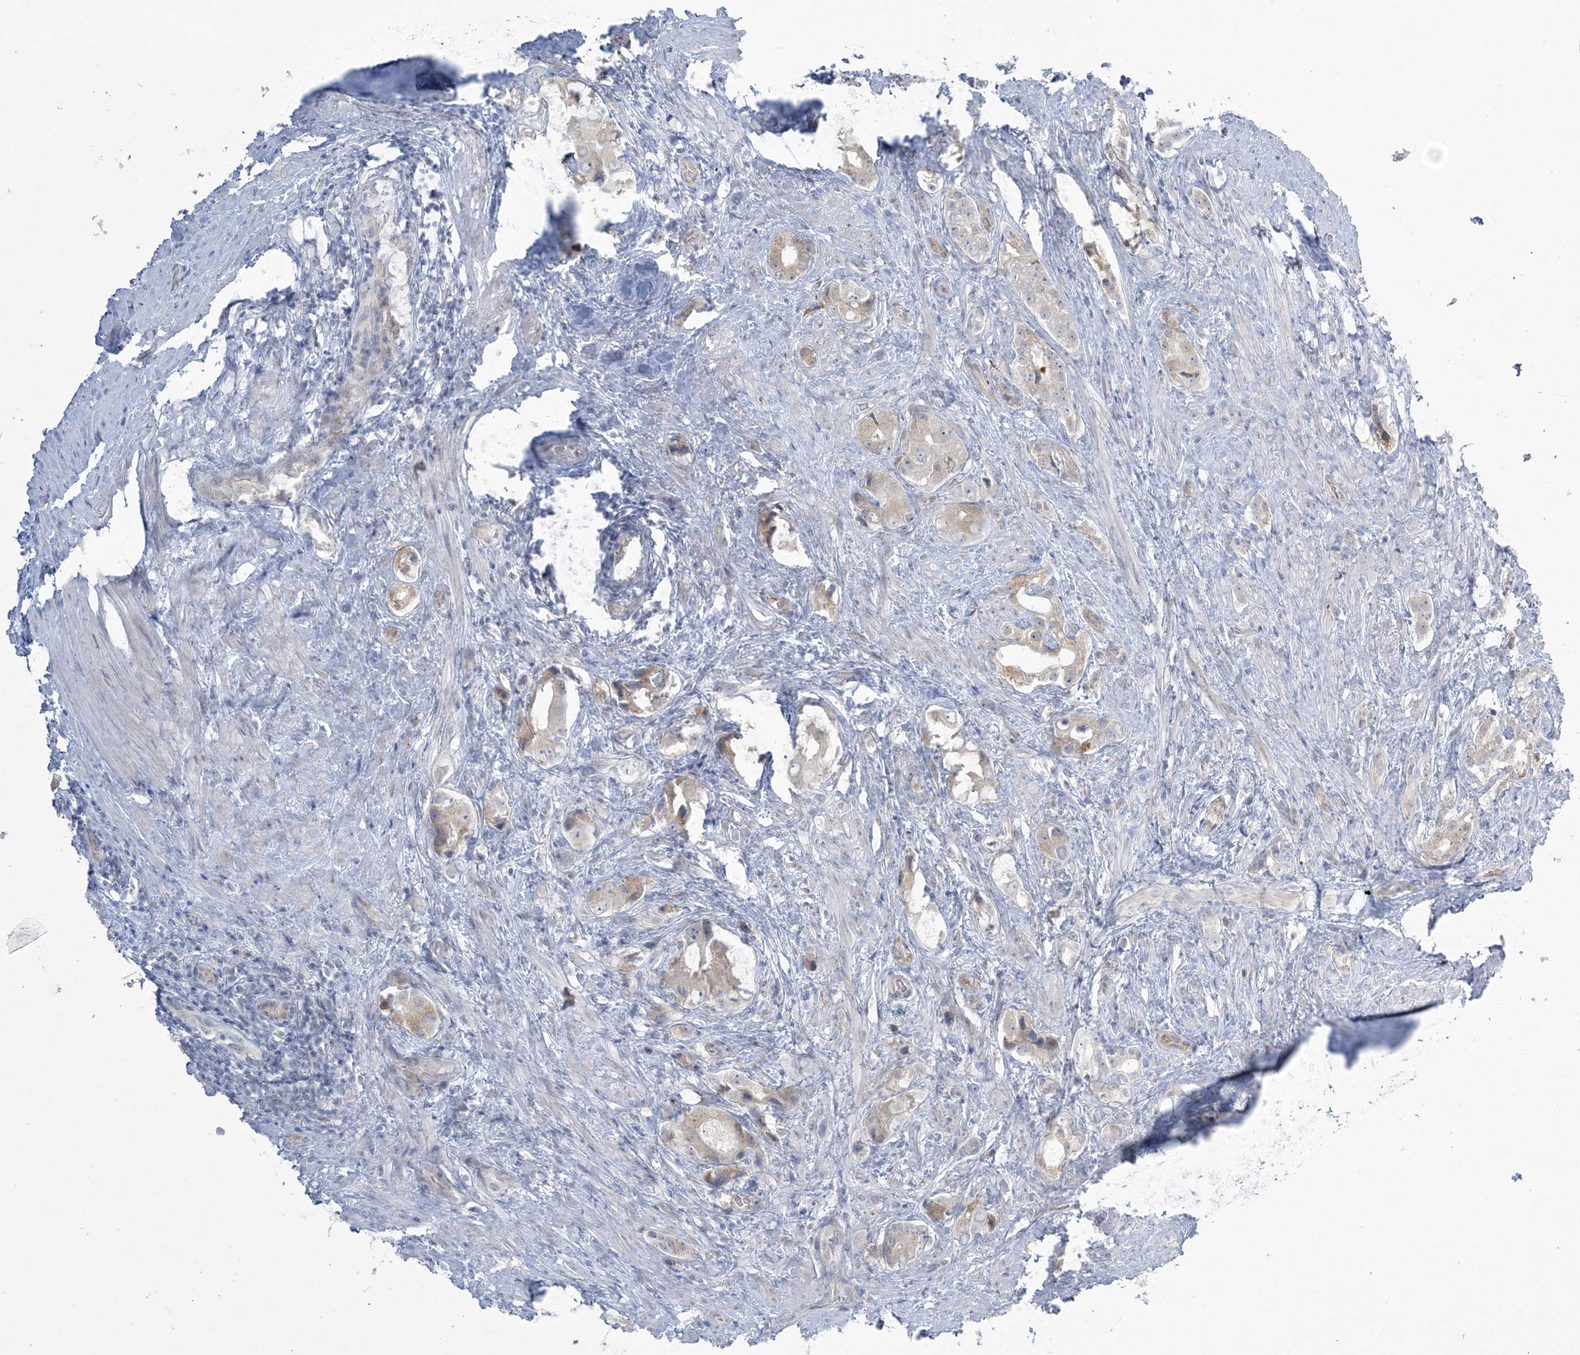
{"staining": {"intensity": "weak", "quantity": "<25%", "location": "cytoplasmic/membranous"}, "tissue": "prostate cancer", "cell_type": "Tumor cells", "image_type": "cancer", "snomed": [{"axis": "morphology", "description": "Adenocarcinoma, Low grade"}, {"axis": "topography", "description": "Prostate"}], "caption": "High magnification brightfield microscopy of prostate cancer stained with DAB (3,3'-diaminobenzidine) (brown) and counterstained with hematoxylin (blue): tumor cells show no significant expression.", "gene": "ZC3H6", "patient": {"sex": "male", "age": 71}}